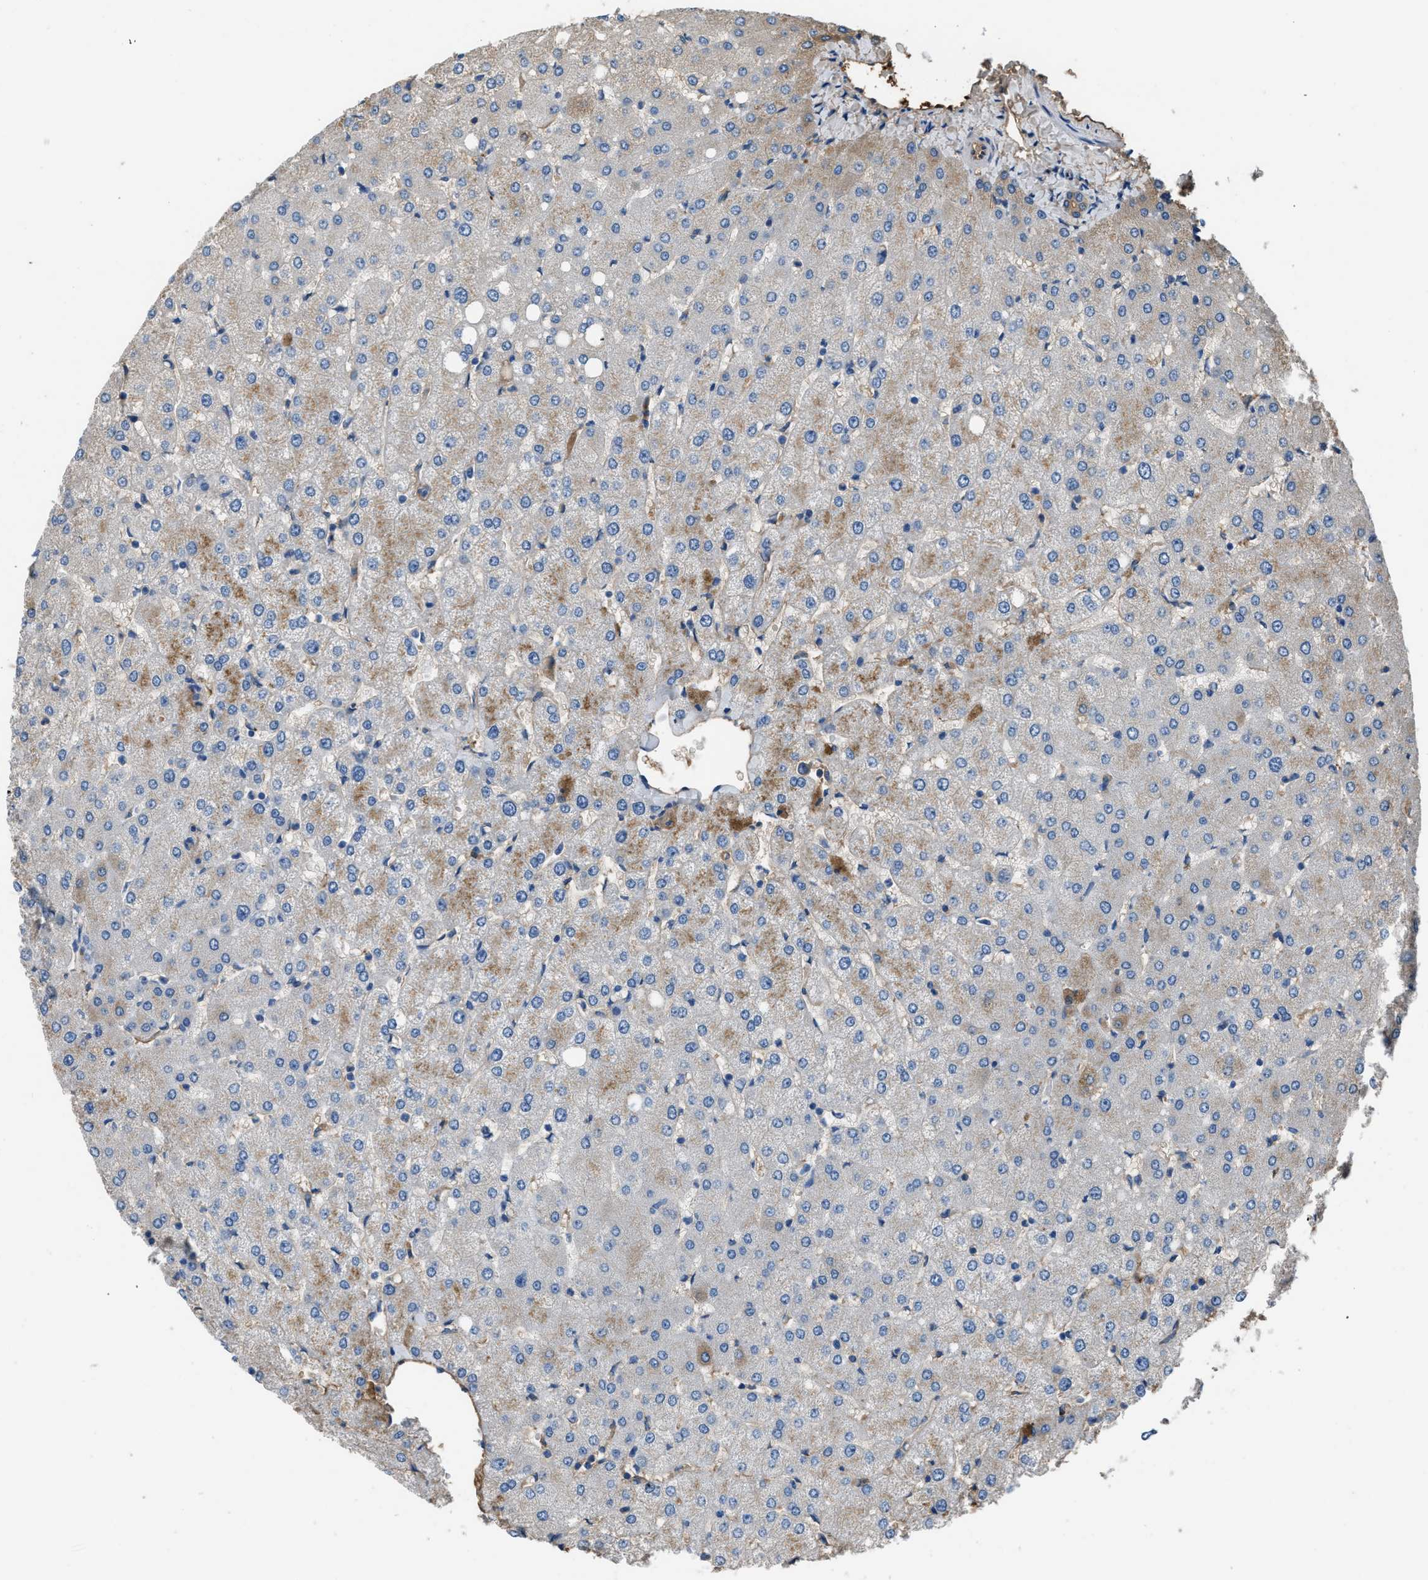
{"staining": {"intensity": "weak", "quantity": "<25%", "location": "cytoplasmic/membranous"}, "tissue": "liver", "cell_type": "Cholangiocytes", "image_type": "normal", "snomed": [{"axis": "morphology", "description": "Normal tissue, NOS"}, {"axis": "topography", "description": "Liver"}], "caption": "Human liver stained for a protein using immunohistochemistry (IHC) shows no expression in cholangiocytes.", "gene": "STC1", "patient": {"sex": "female", "age": 54}}